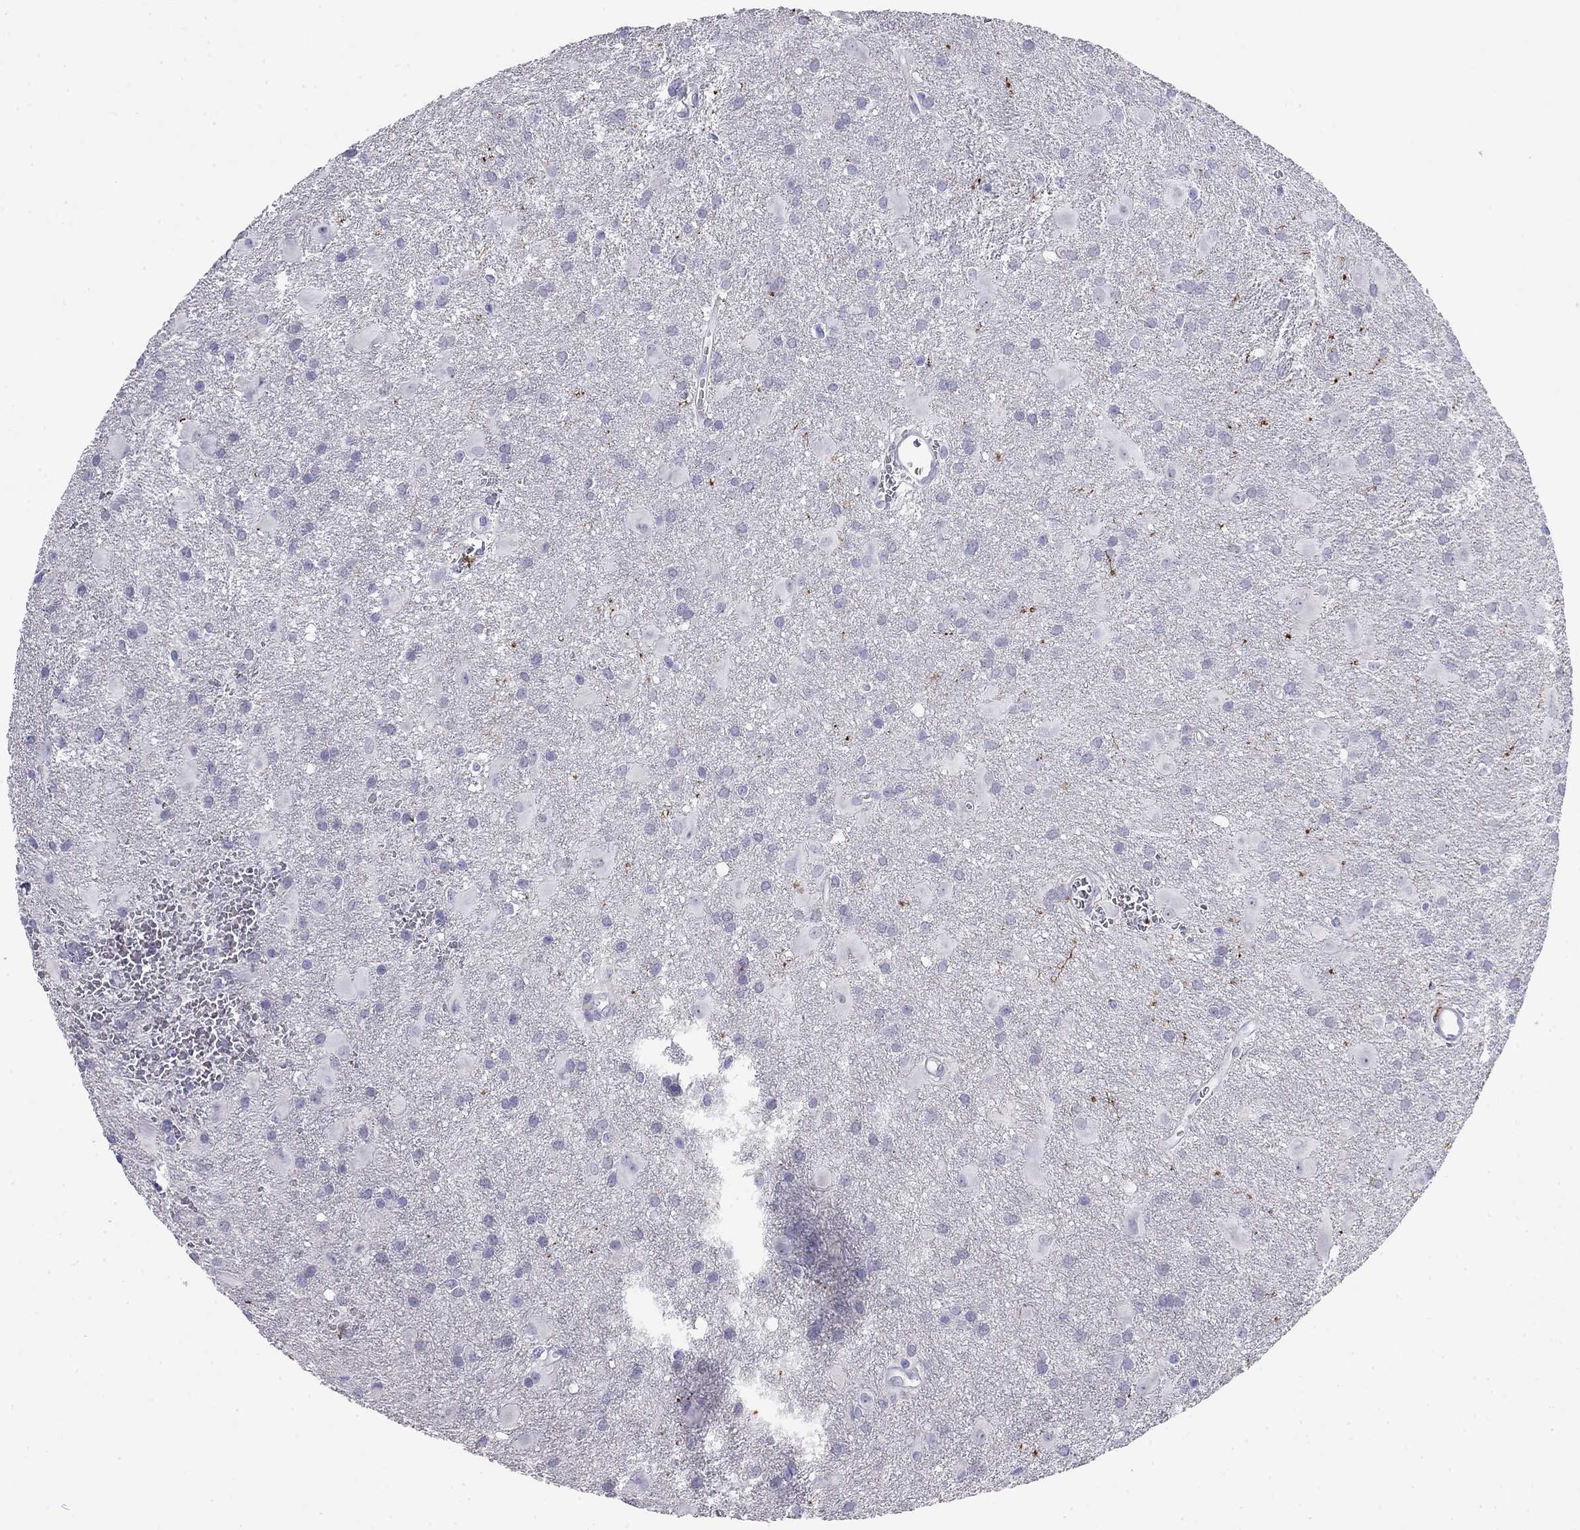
{"staining": {"intensity": "negative", "quantity": "none", "location": "none"}, "tissue": "glioma", "cell_type": "Tumor cells", "image_type": "cancer", "snomed": [{"axis": "morphology", "description": "Glioma, malignant, Low grade"}, {"axis": "topography", "description": "Brain"}], "caption": "There is no significant expression in tumor cells of glioma.", "gene": "ODF4", "patient": {"sex": "male", "age": 58}}